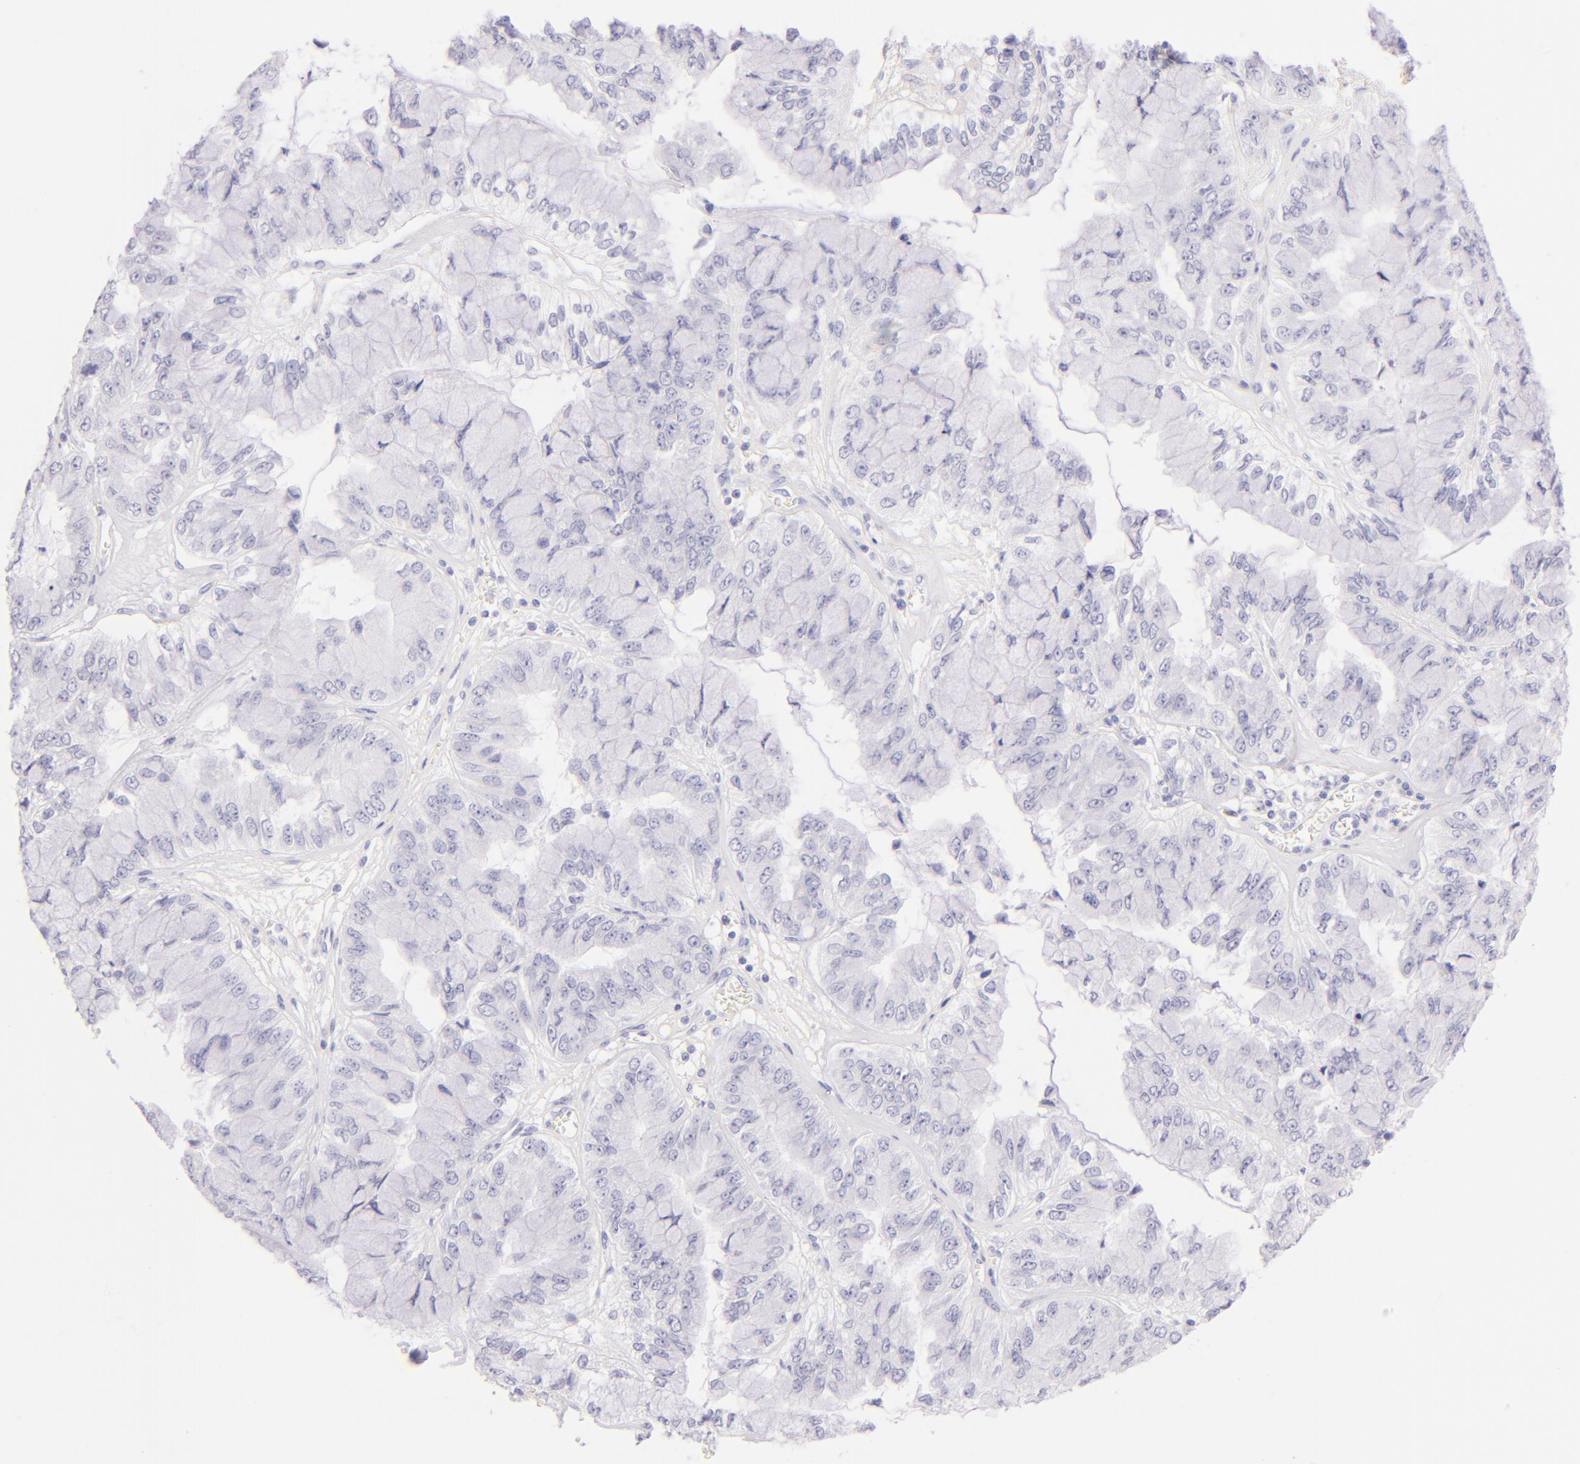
{"staining": {"intensity": "negative", "quantity": "none", "location": "none"}, "tissue": "liver cancer", "cell_type": "Tumor cells", "image_type": "cancer", "snomed": [{"axis": "morphology", "description": "Cholangiocarcinoma"}, {"axis": "topography", "description": "Liver"}], "caption": "Immunohistochemistry (IHC) image of neoplastic tissue: liver cancer (cholangiocarcinoma) stained with DAB reveals no significant protein expression in tumor cells.", "gene": "SDC1", "patient": {"sex": "female", "age": 79}}